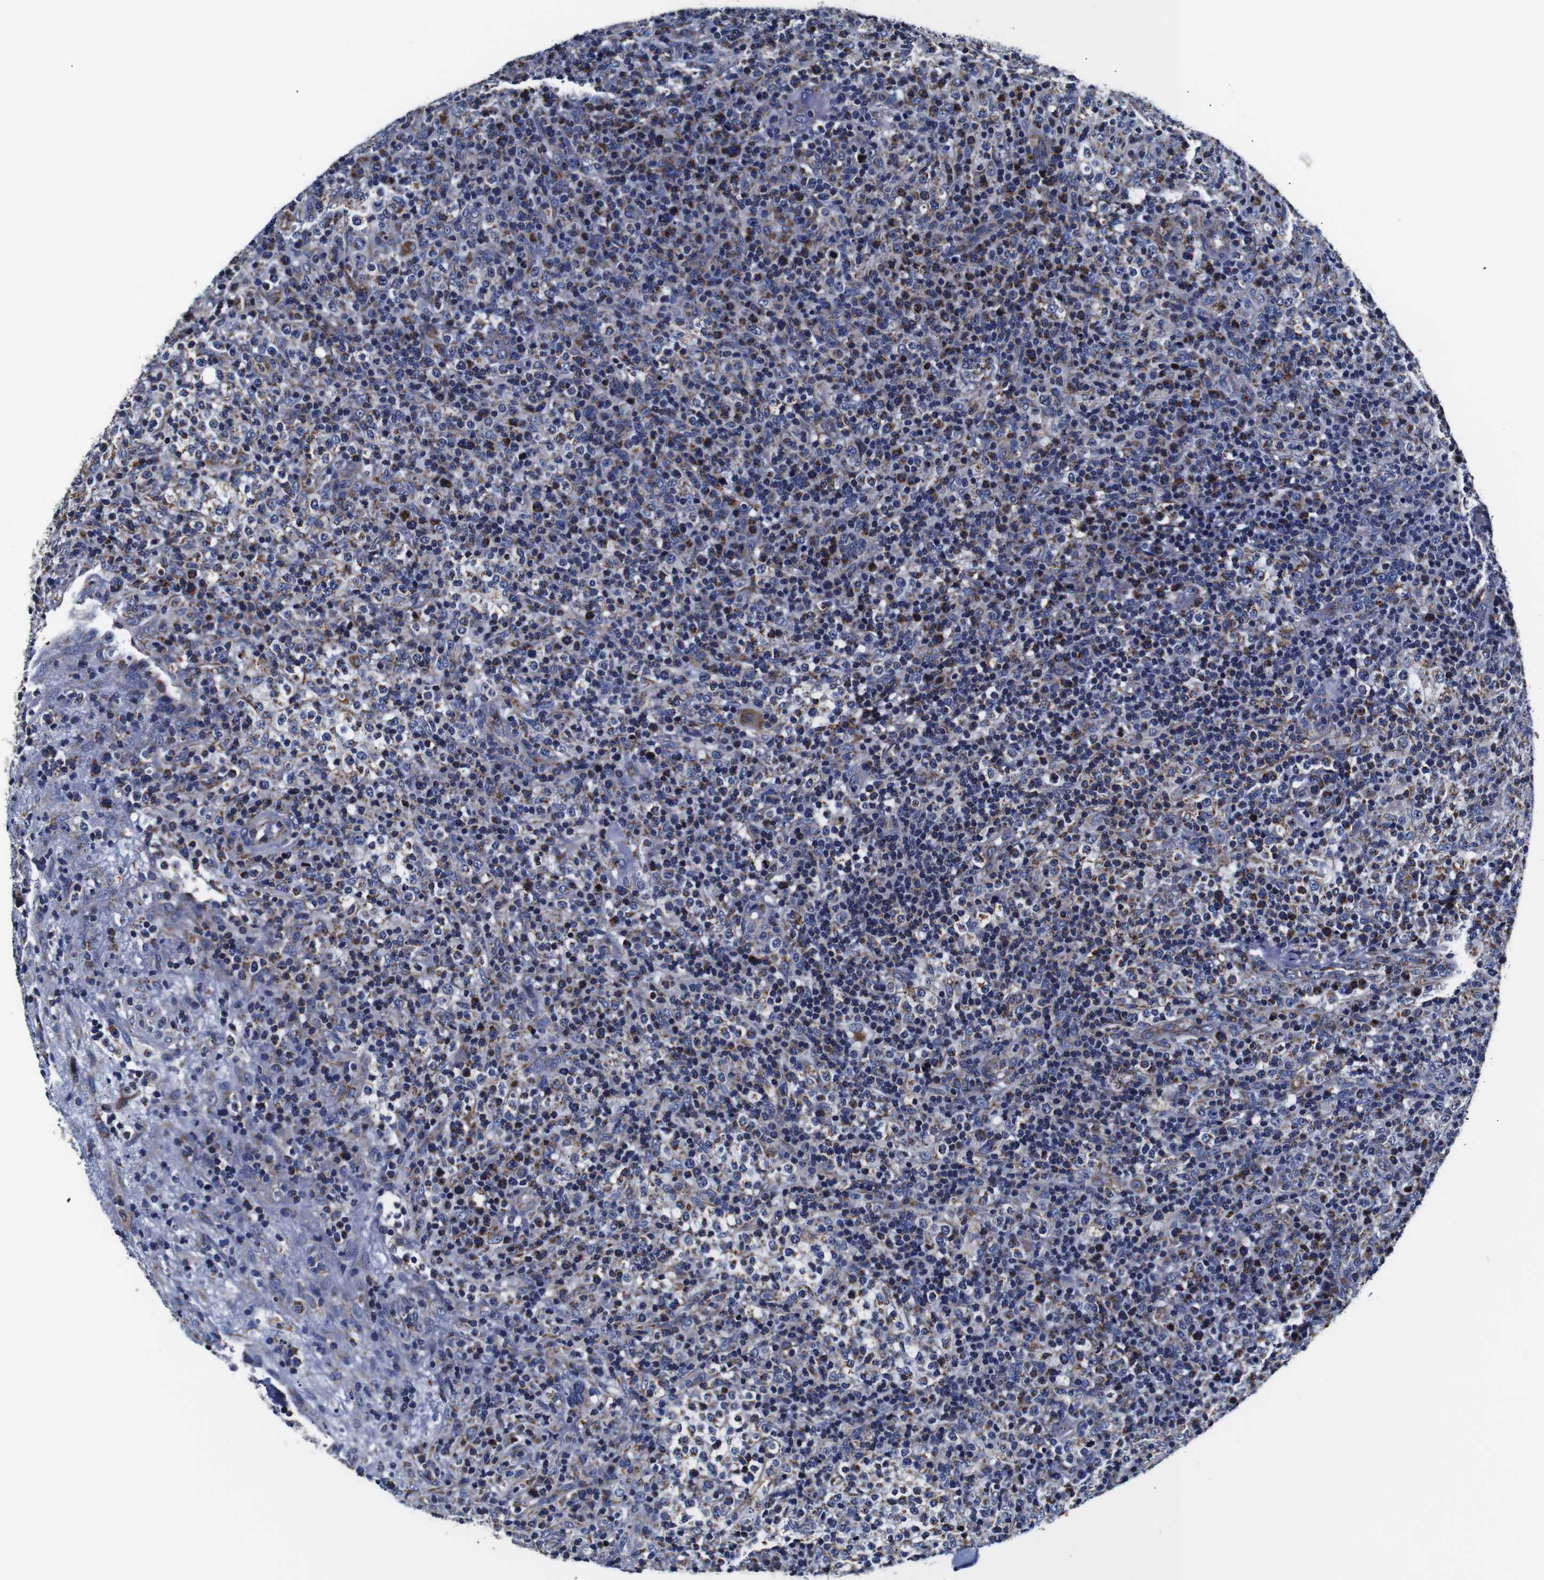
{"staining": {"intensity": "moderate", "quantity": "25%-75%", "location": "cytoplasmic/membranous"}, "tissue": "lymphoma", "cell_type": "Tumor cells", "image_type": "cancer", "snomed": [{"axis": "morphology", "description": "Malignant lymphoma, non-Hodgkin's type, High grade"}, {"axis": "topography", "description": "Lymph node"}], "caption": "About 25%-75% of tumor cells in high-grade malignant lymphoma, non-Hodgkin's type display moderate cytoplasmic/membranous protein positivity as visualized by brown immunohistochemical staining.", "gene": "FKBP9", "patient": {"sex": "female", "age": 76}}